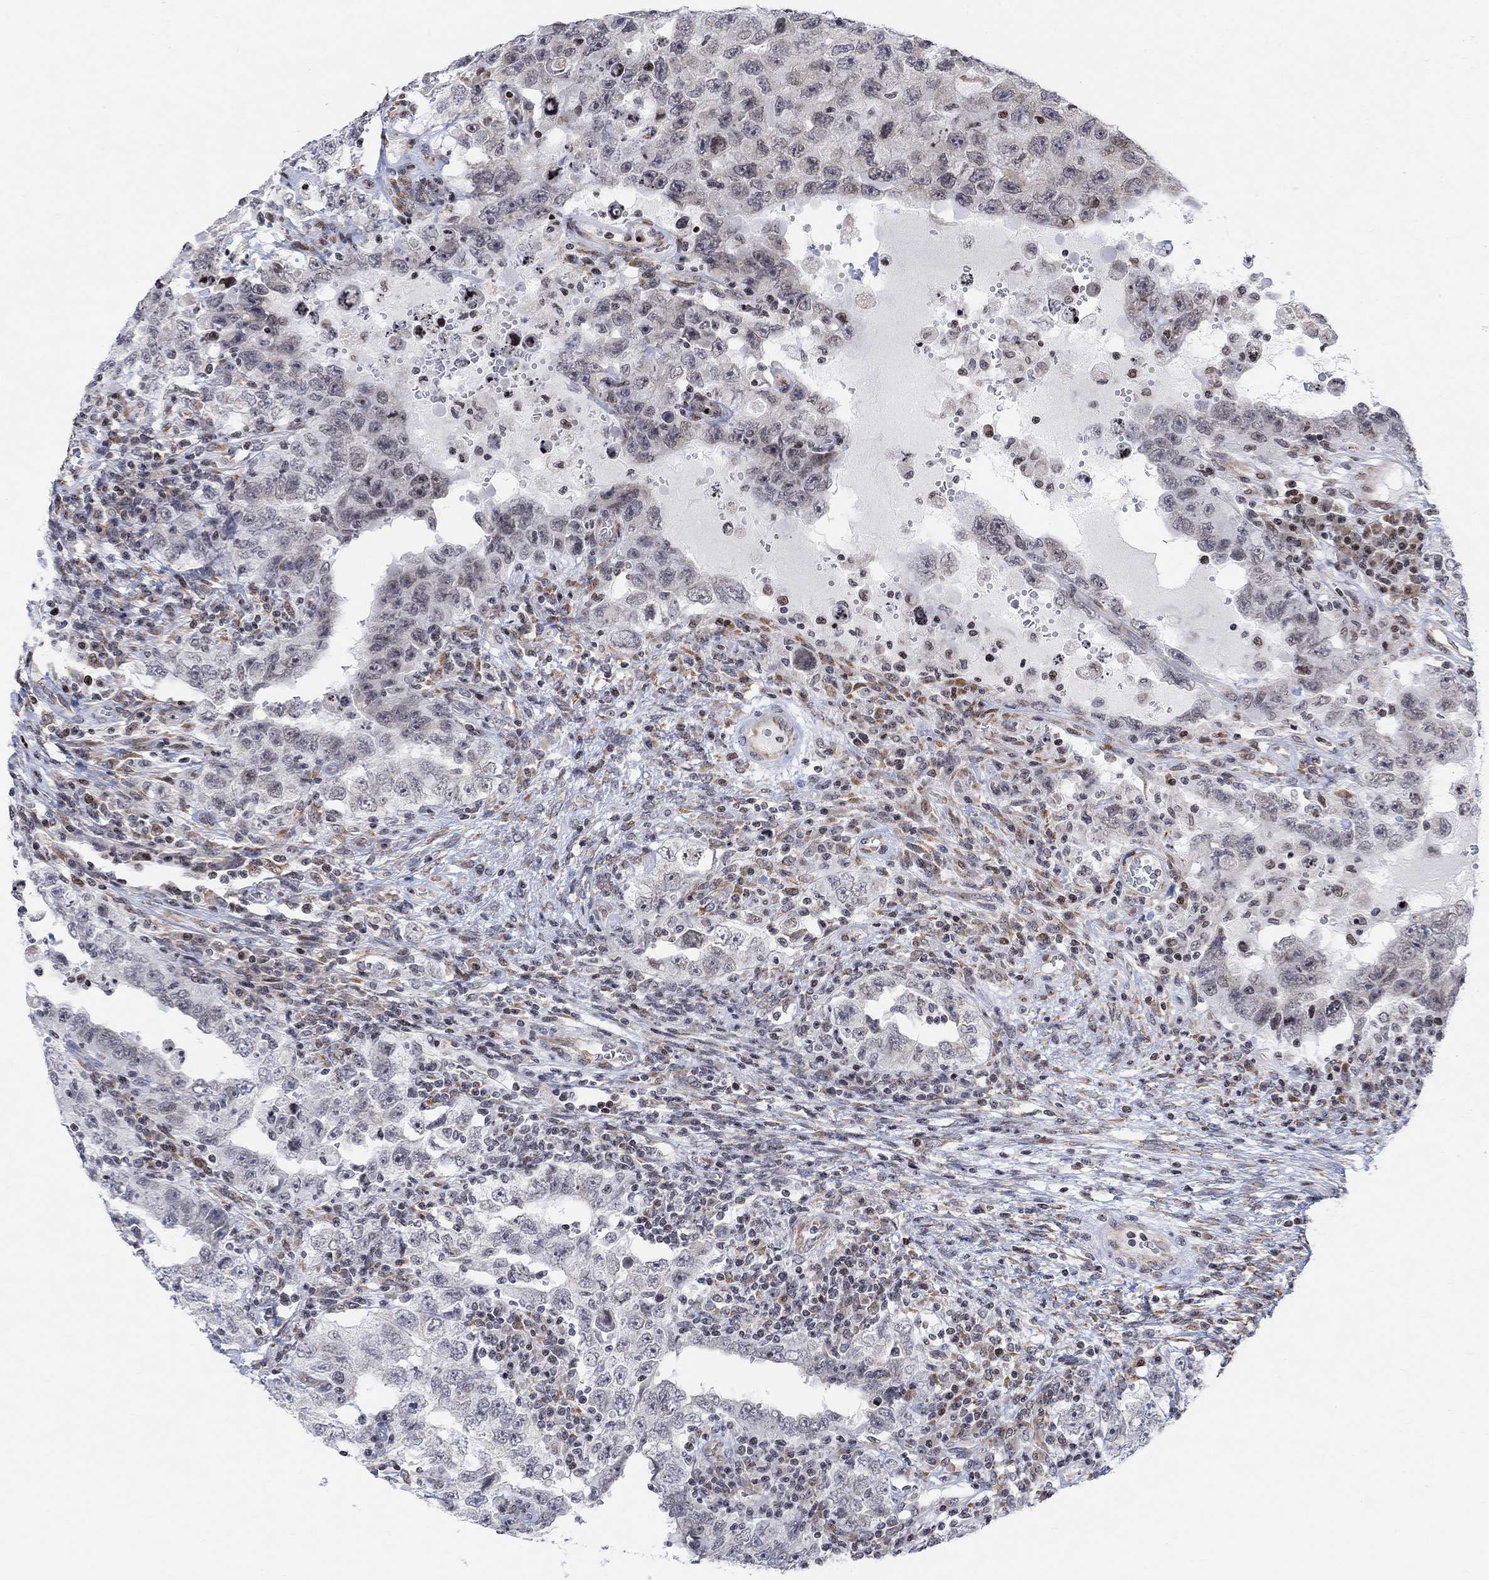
{"staining": {"intensity": "negative", "quantity": "none", "location": "none"}, "tissue": "testis cancer", "cell_type": "Tumor cells", "image_type": "cancer", "snomed": [{"axis": "morphology", "description": "Carcinoma, Embryonal, NOS"}, {"axis": "topography", "description": "Testis"}], "caption": "There is no significant staining in tumor cells of testis cancer (embryonal carcinoma). (DAB immunohistochemistry (IHC) visualized using brightfield microscopy, high magnification).", "gene": "ABHD14A", "patient": {"sex": "male", "age": 26}}